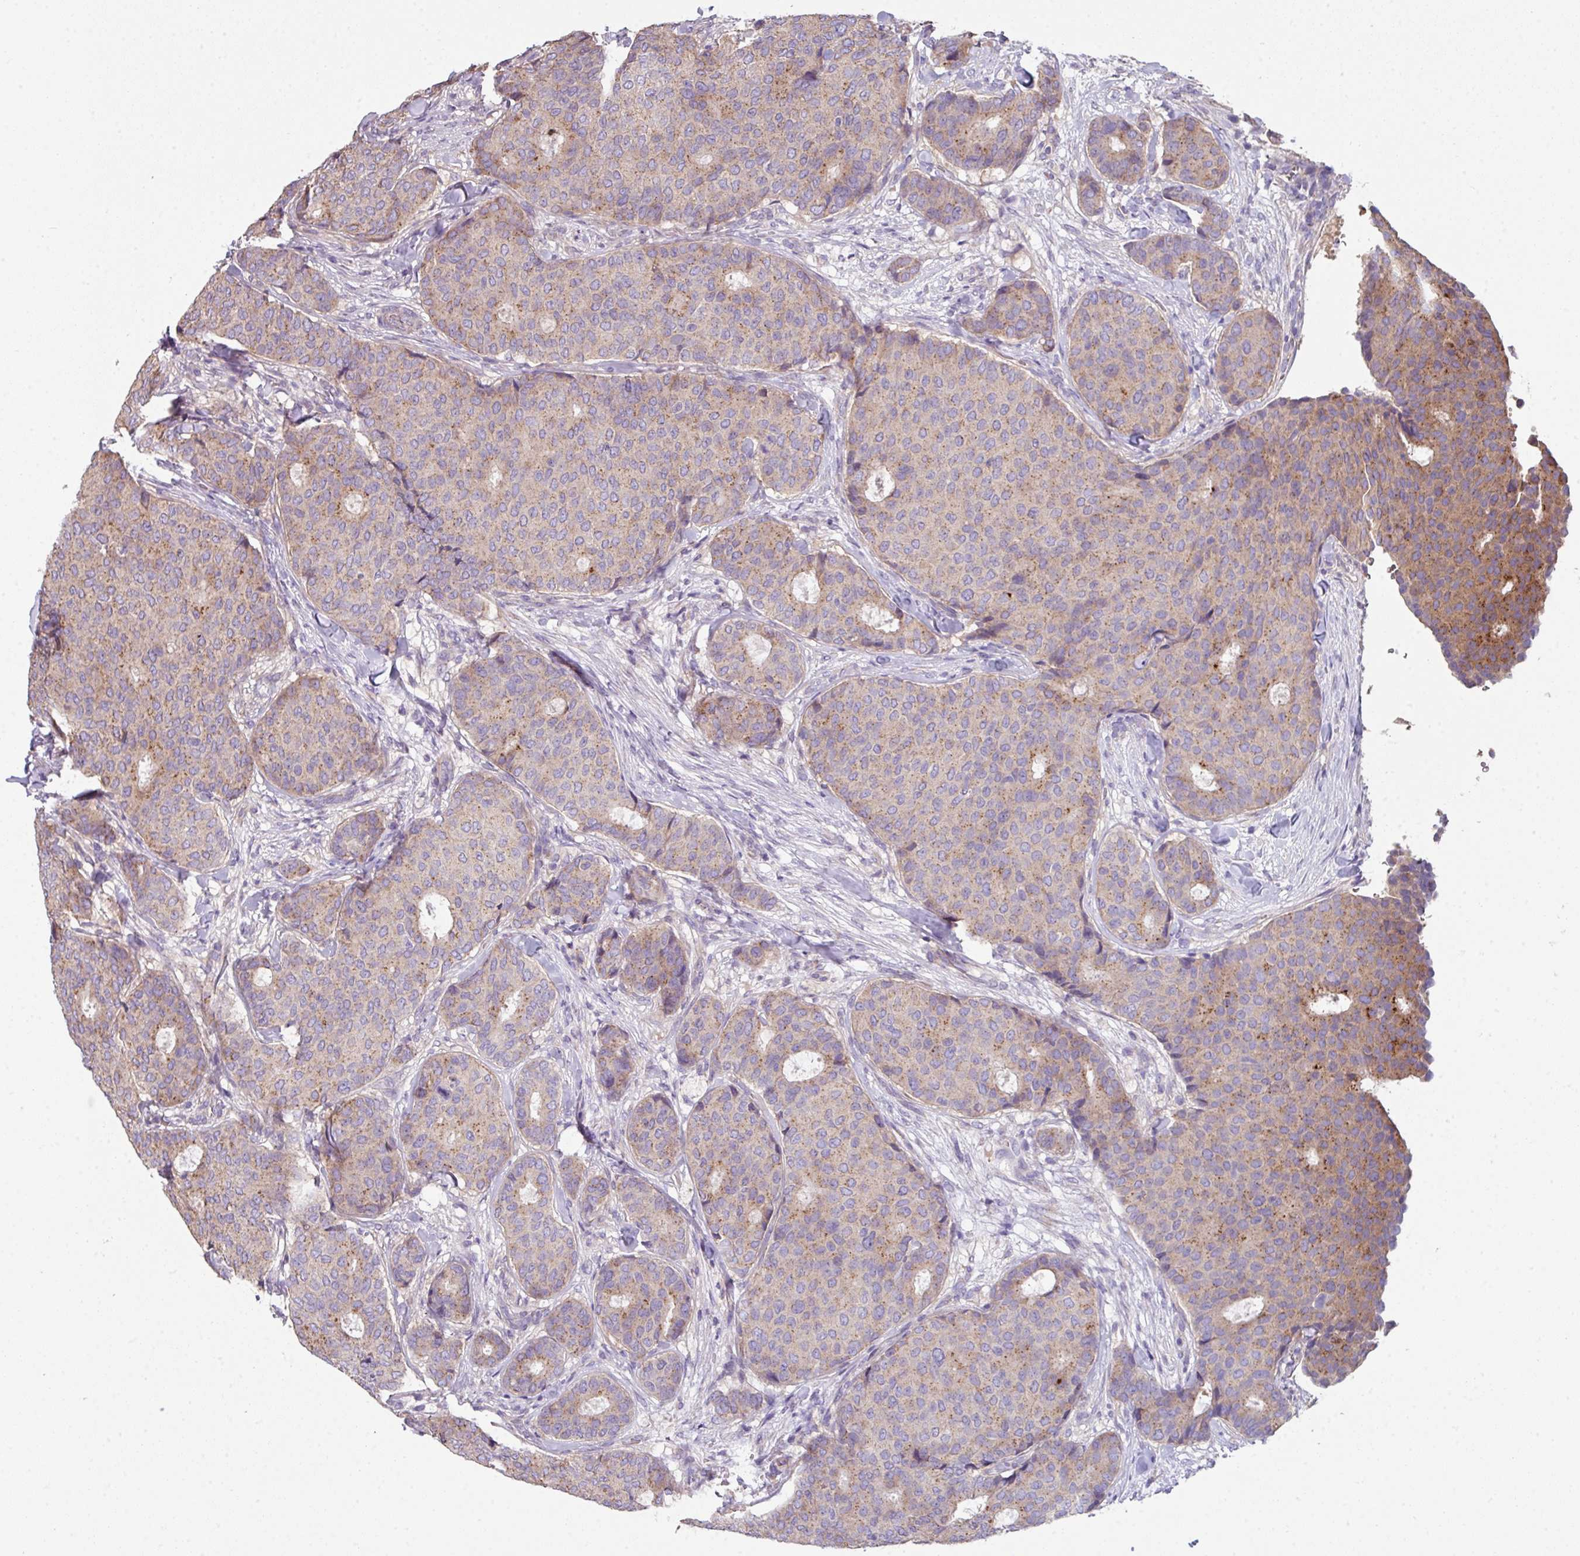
{"staining": {"intensity": "weak", "quantity": "25%-75%", "location": "cytoplasmic/membranous"}, "tissue": "breast cancer", "cell_type": "Tumor cells", "image_type": "cancer", "snomed": [{"axis": "morphology", "description": "Duct carcinoma"}, {"axis": "topography", "description": "Breast"}], "caption": "Human breast cancer (intraductal carcinoma) stained with a brown dye demonstrates weak cytoplasmic/membranous positive positivity in about 25%-75% of tumor cells.", "gene": "LRRC9", "patient": {"sex": "female", "age": 75}}